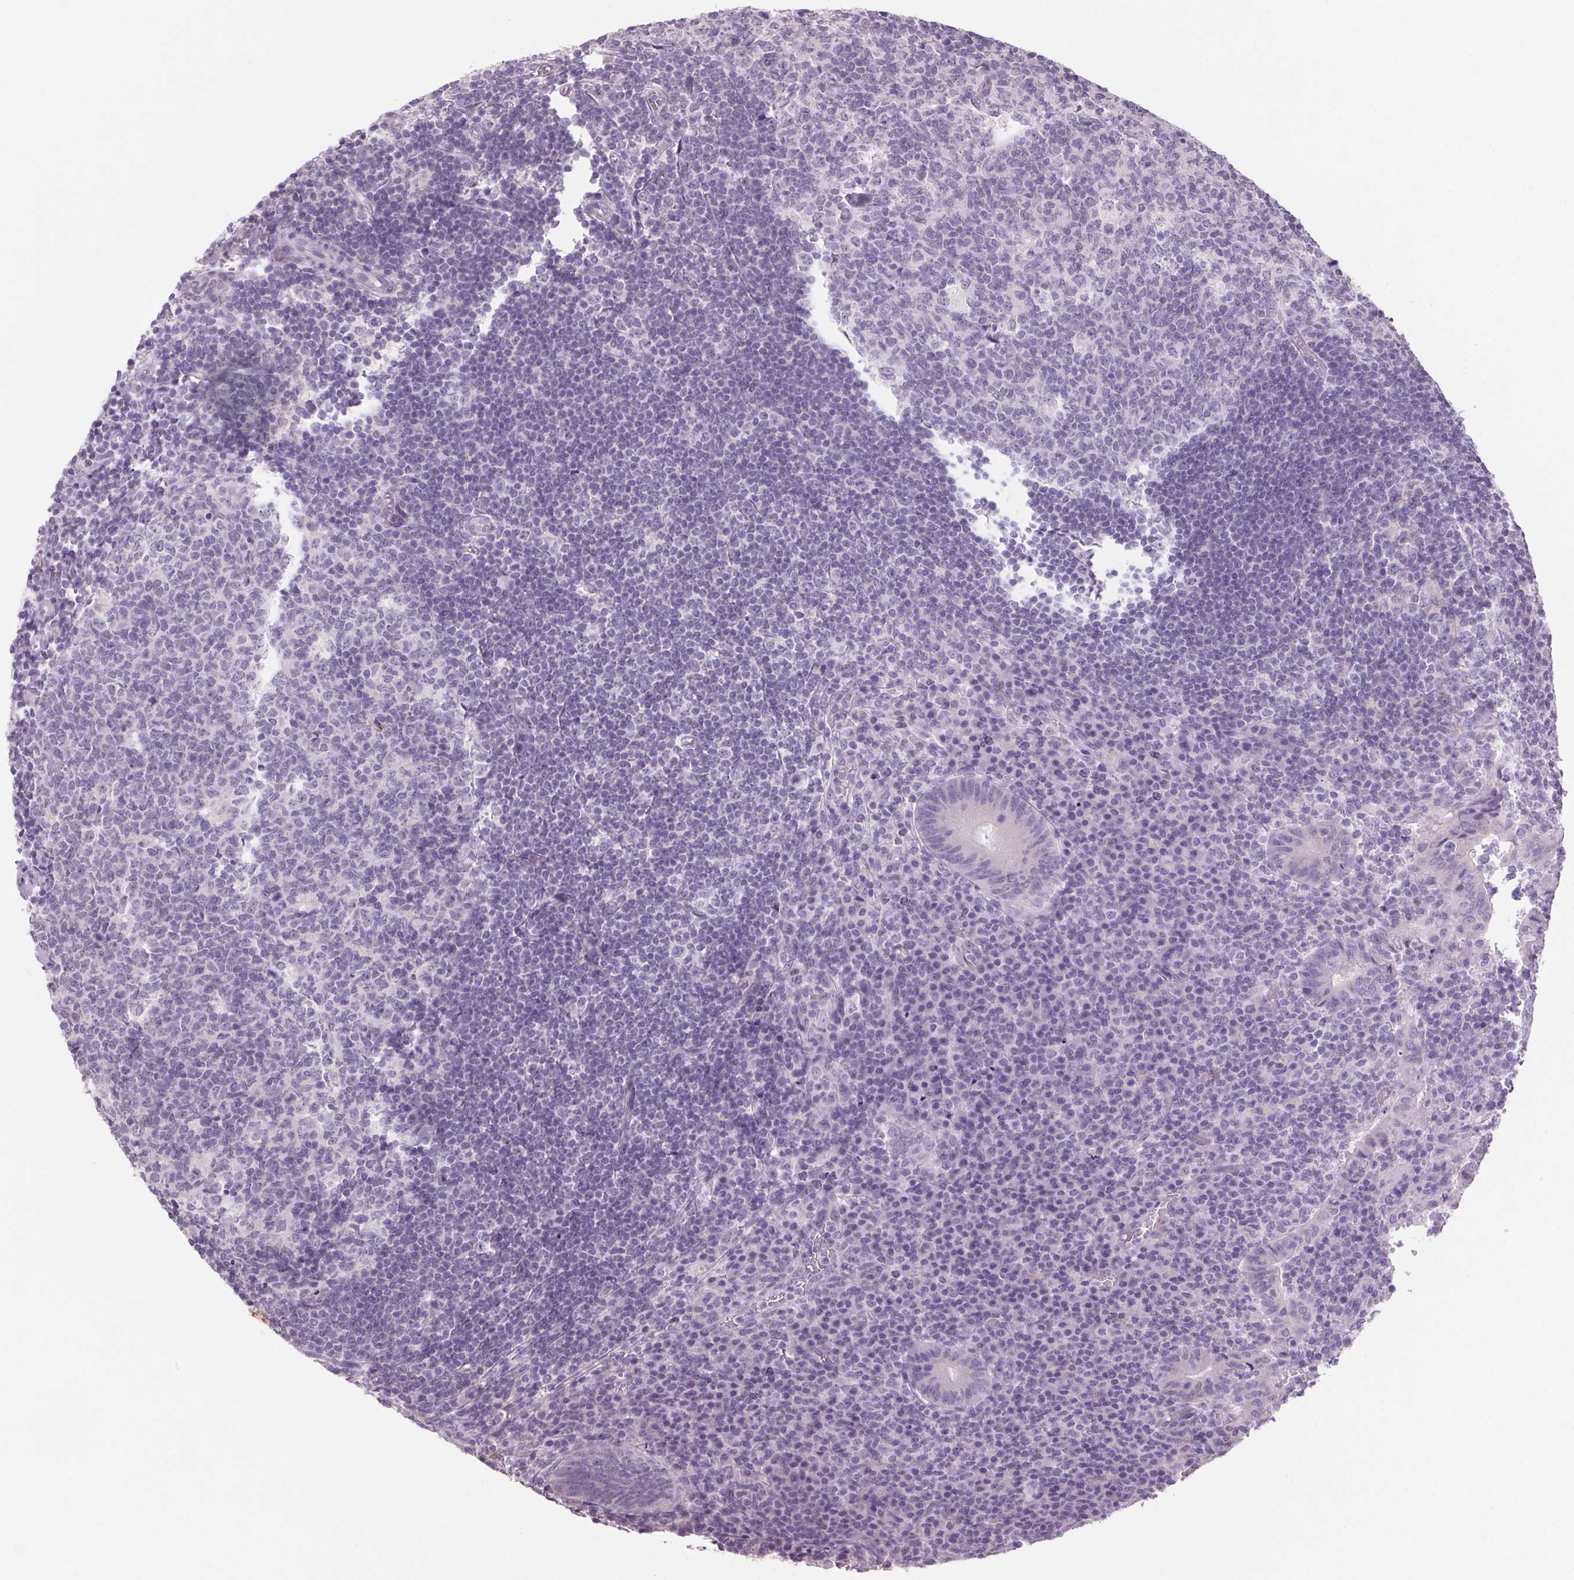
{"staining": {"intensity": "weak", "quantity": "<25%", "location": "cytoplasmic/membranous"}, "tissue": "appendix", "cell_type": "Glandular cells", "image_type": "normal", "snomed": [{"axis": "morphology", "description": "Normal tissue, NOS"}, {"axis": "topography", "description": "Appendix"}], "caption": "This is a image of immunohistochemistry staining of normal appendix, which shows no positivity in glandular cells.", "gene": "VWA3B", "patient": {"sex": "male", "age": 18}}